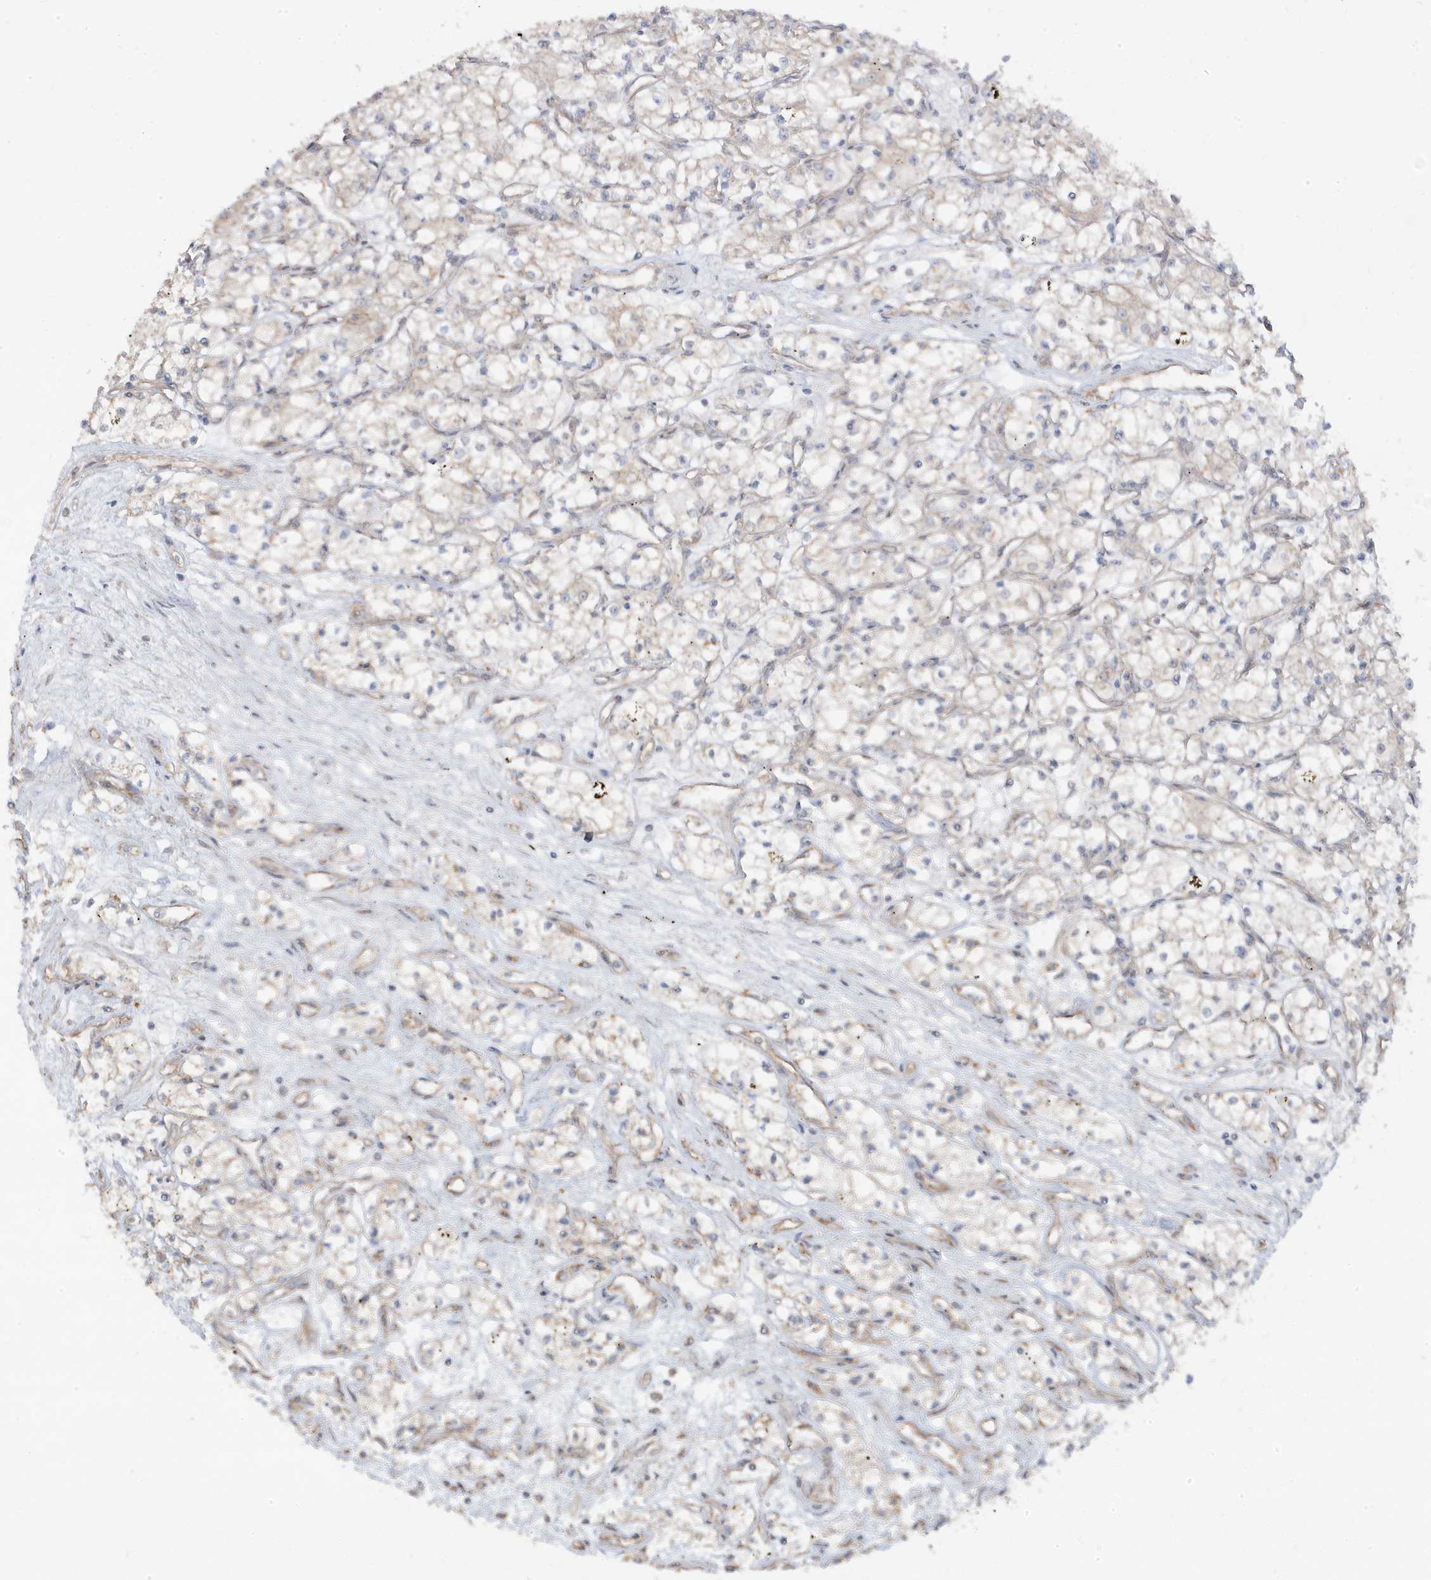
{"staining": {"intensity": "negative", "quantity": "none", "location": "none"}, "tissue": "renal cancer", "cell_type": "Tumor cells", "image_type": "cancer", "snomed": [{"axis": "morphology", "description": "Adenocarcinoma, NOS"}, {"axis": "topography", "description": "Kidney"}], "caption": "This photomicrograph is of renal cancer (adenocarcinoma) stained with IHC to label a protein in brown with the nuclei are counter-stained blue. There is no staining in tumor cells.", "gene": "DNAJC12", "patient": {"sex": "male", "age": 59}}